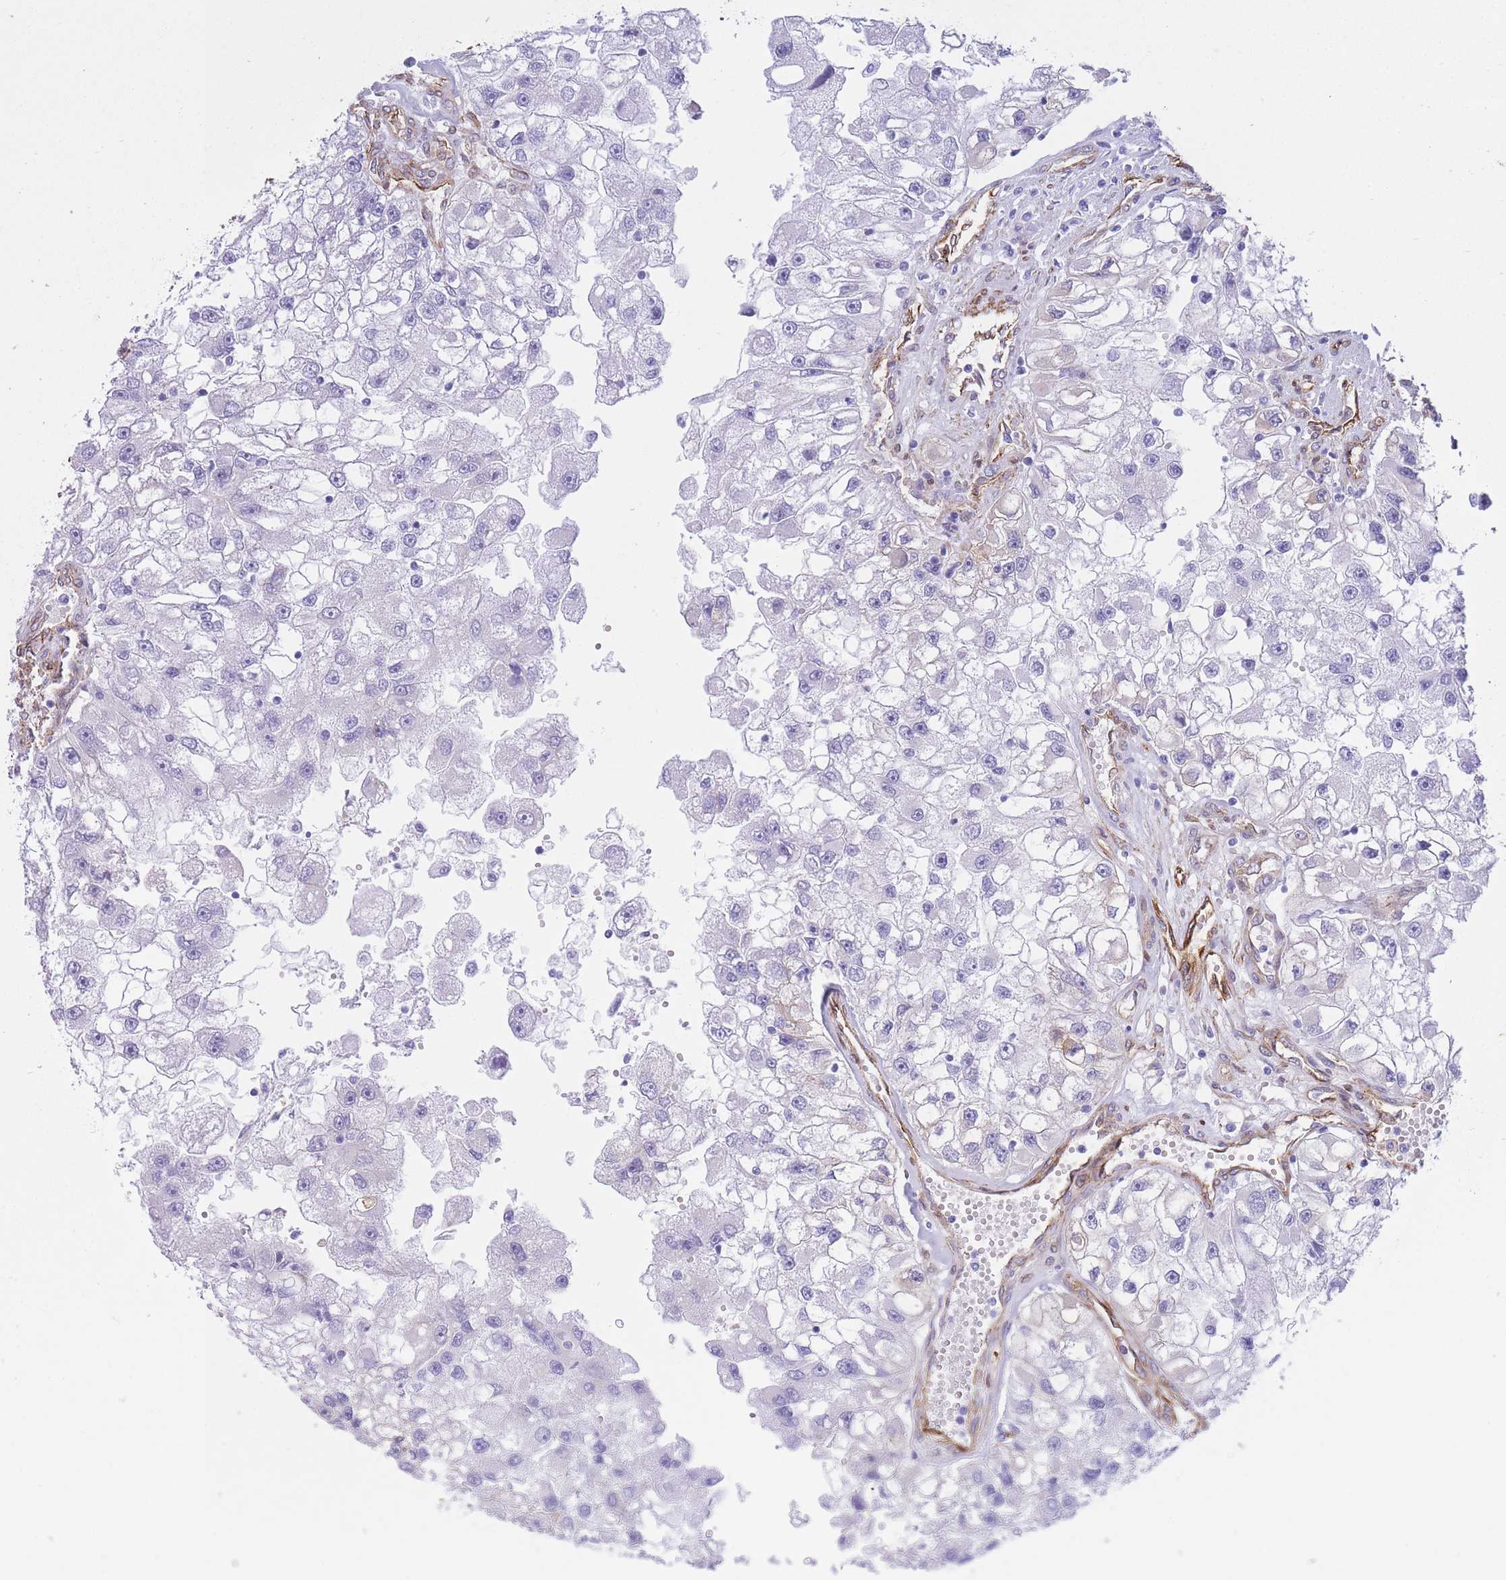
{"staining": {"intensity": "negative", "quantity": "none", "location": "none"}, "tissue": "renal cancer", "cell_type": "Tumor cells", "image_type": "cancer", "snomed": [{"axis": "morphology", "description": "Adenocarcinoma, NOS"}, {"axis": "topography", "description": "Kidney"}], "caption": "There is no significant positivity in tumor cells of renal cancer.", "gene": "CAVIN1", "patient": {"sex": "male", "age": 63}}